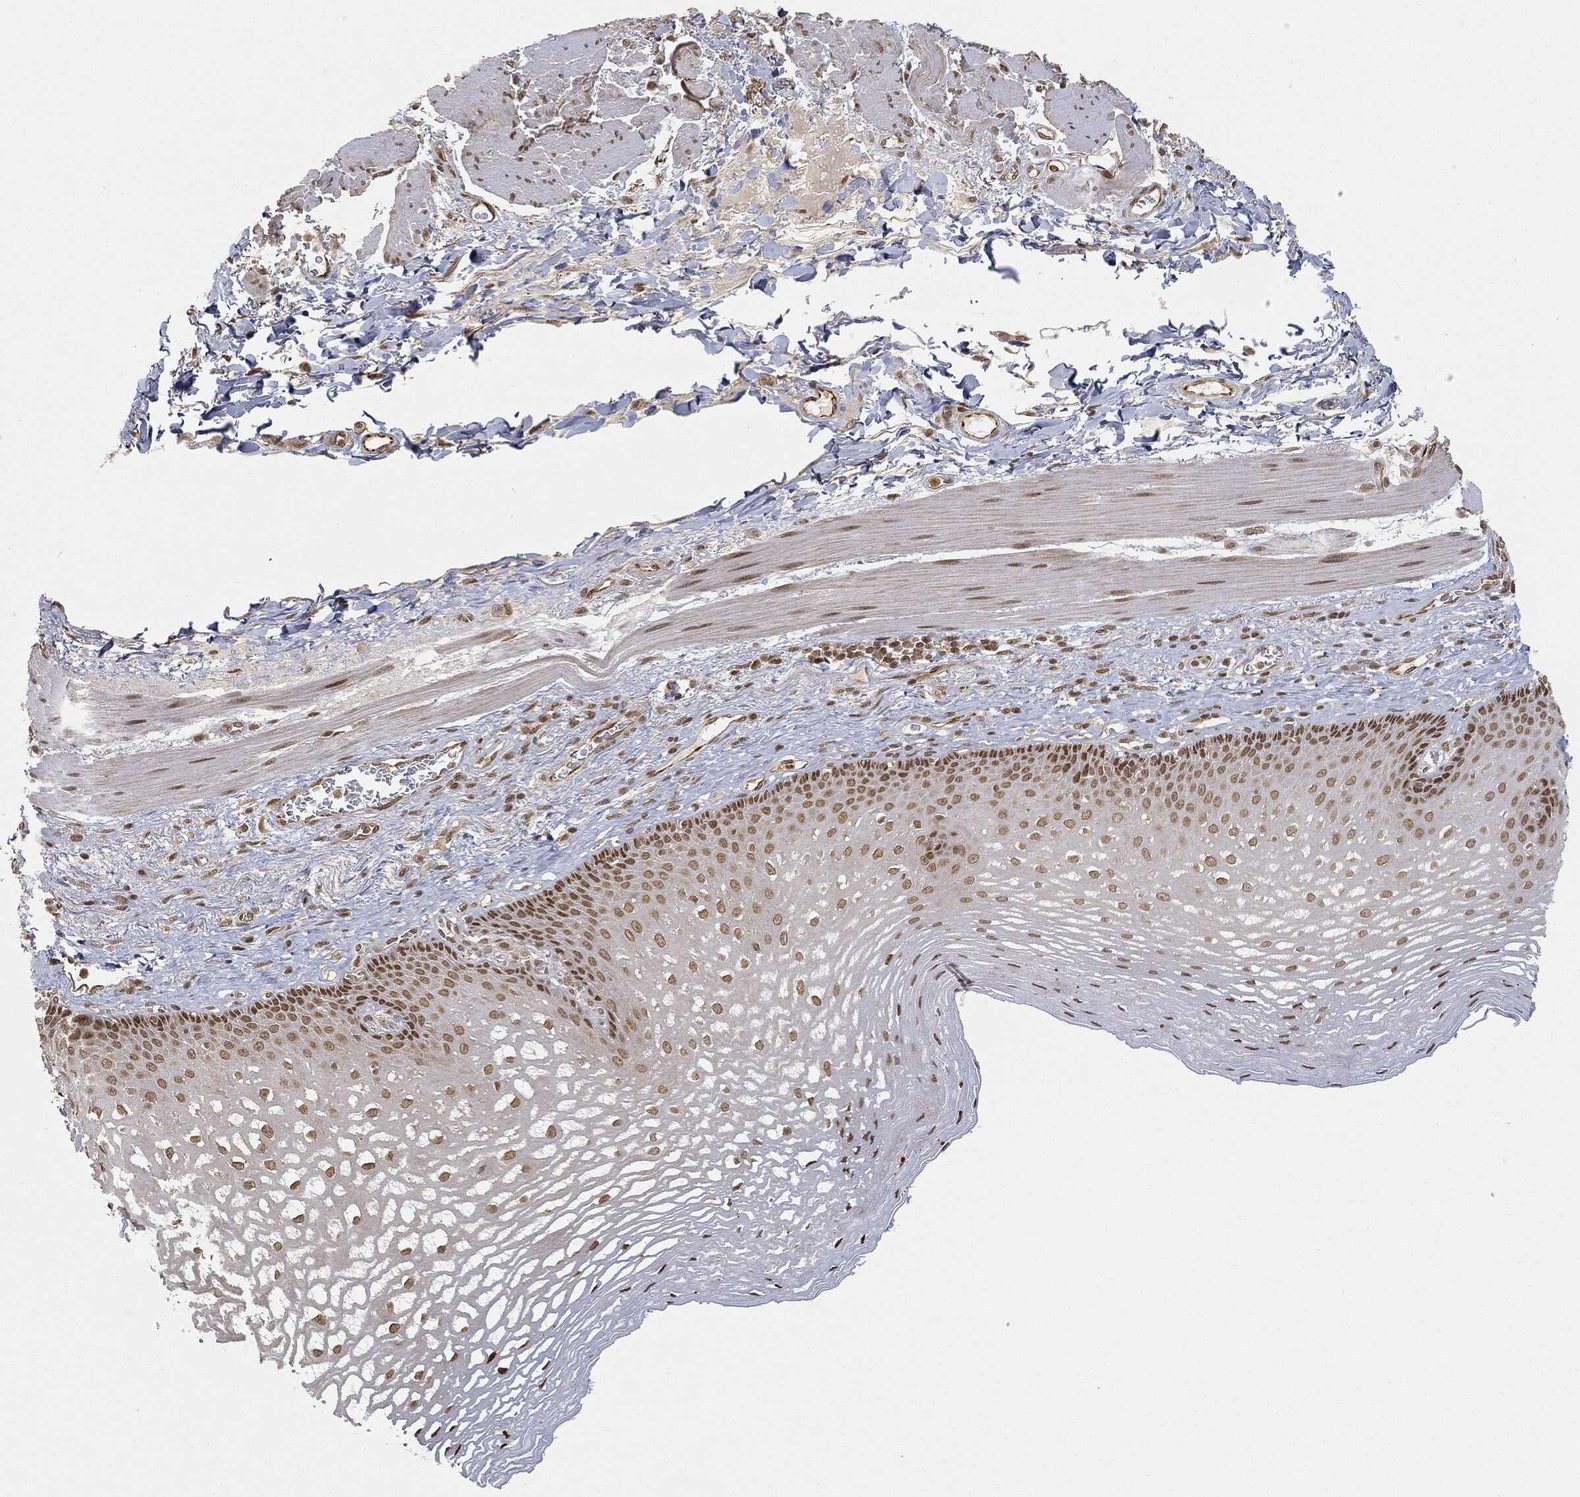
{"staining": {"intensity": "strong", "quantity": "<25%", "location": "nuclear"}, "tissue": "esophagus", "cell_type": "Squamous epithelial cells", "image_type": "normal", "snomed": [{"axis": "morphology", "description": "Normal tissue, NOS"}, {"axis": "topography", "description": "Esophagus"}], "caption": "Approximately <25% of squamous epithelial cells in benign esophagus display strong nuclear protein expression as visualized by brown immunohistochemical staining.", "gene": "CIB1", "patient": {"sex": "male", "age": 76}}